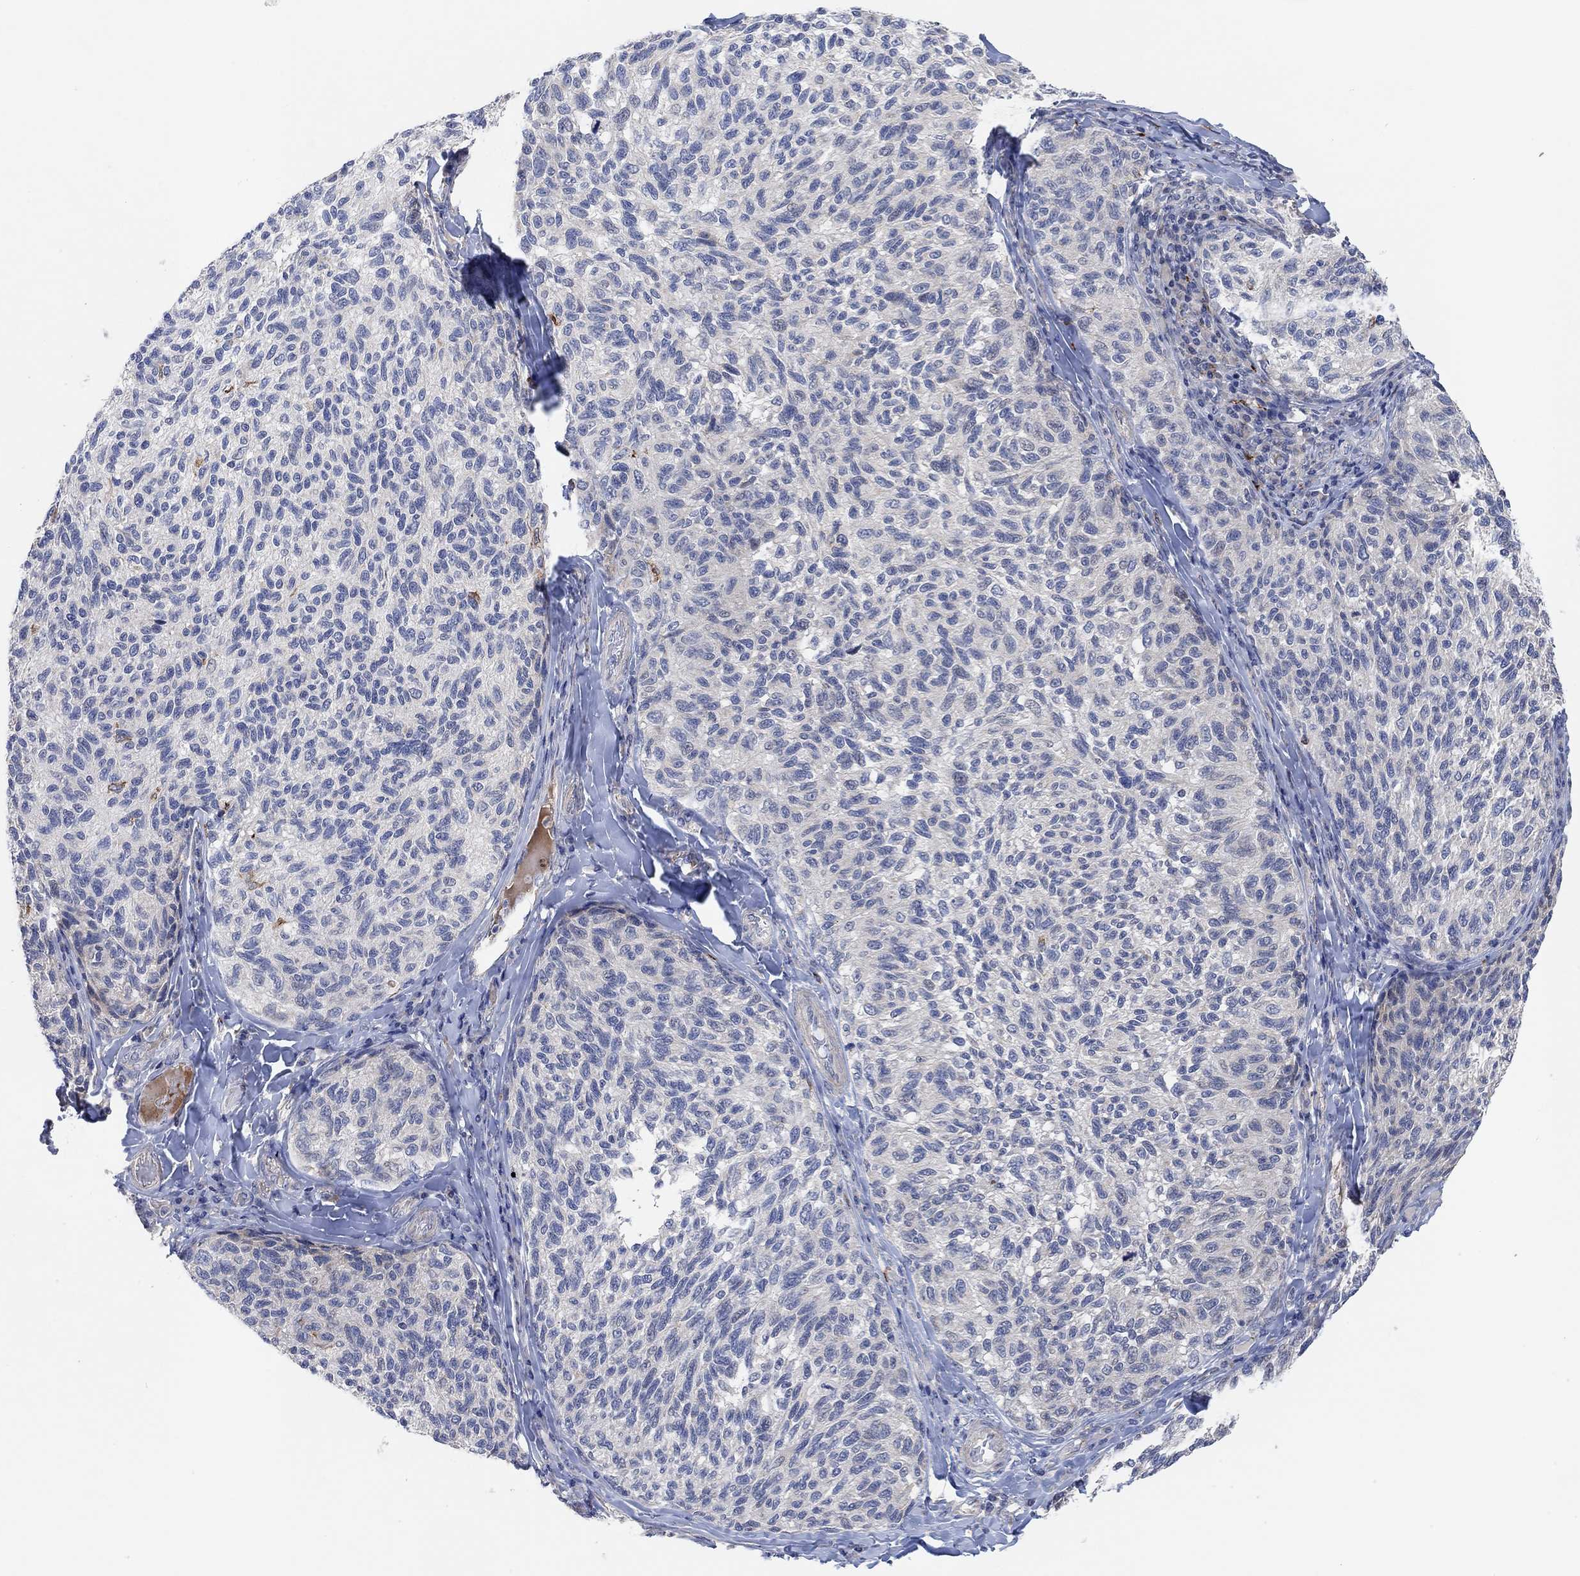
{"staining": {"intensity": "negative", "quantity": "none", "location": "none"}, "tissue": "melanoma", "cell_type": "Tumor cells", "image_type": "cancer", "snomed": [{"axis": "morphology", "description": "Malignant melanoma, NOS"}, {"axis": "topography", "description": "Skin"}], "caption": "There is no significant staining in tumor cells of melanoma.", "gene": "HCRTR1", "patient": {"sex": "female", "age": 73}}